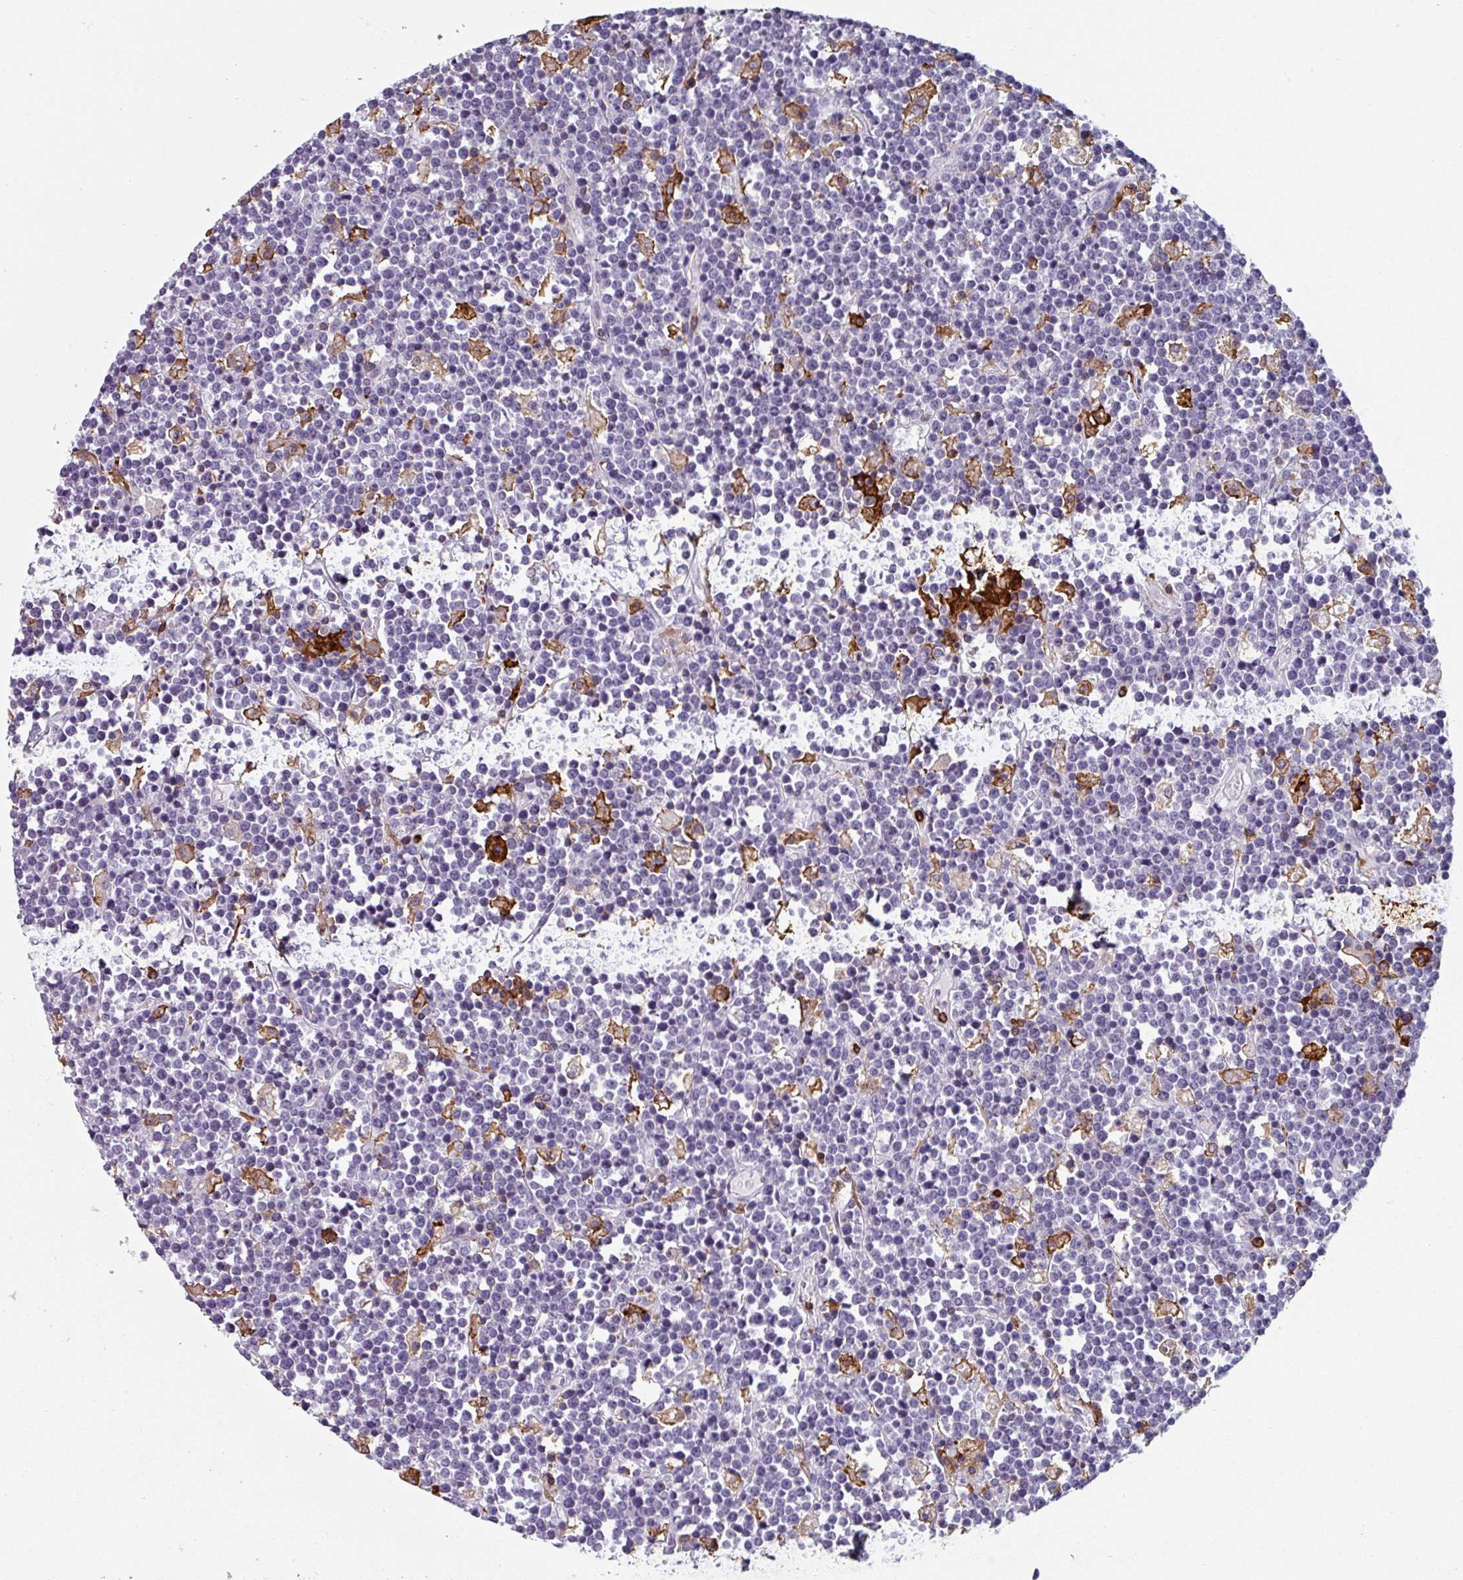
{"staining": {"intensity": "negative", "quantity": "none", "location": "none"}, "tissue": "lymphoma", "cell_type": "Tumor cells", "image_type": "cancer", "snomed": [{"axis": "morphology", "description": "Malignant lymphoma, non-Hodgkin's type, High grade"}, {"axis": "topography", "description": "Ovary"}], "caption": "Tumor cells show no significant expression in malignant lymphoma, non-Hodgkin's type (high-grade). (Brightfield microscopy of DAB immunohistochemistry at high magnification).", "gene": "EXOSC5", "patient": {"sex": "female", "age": 56}}